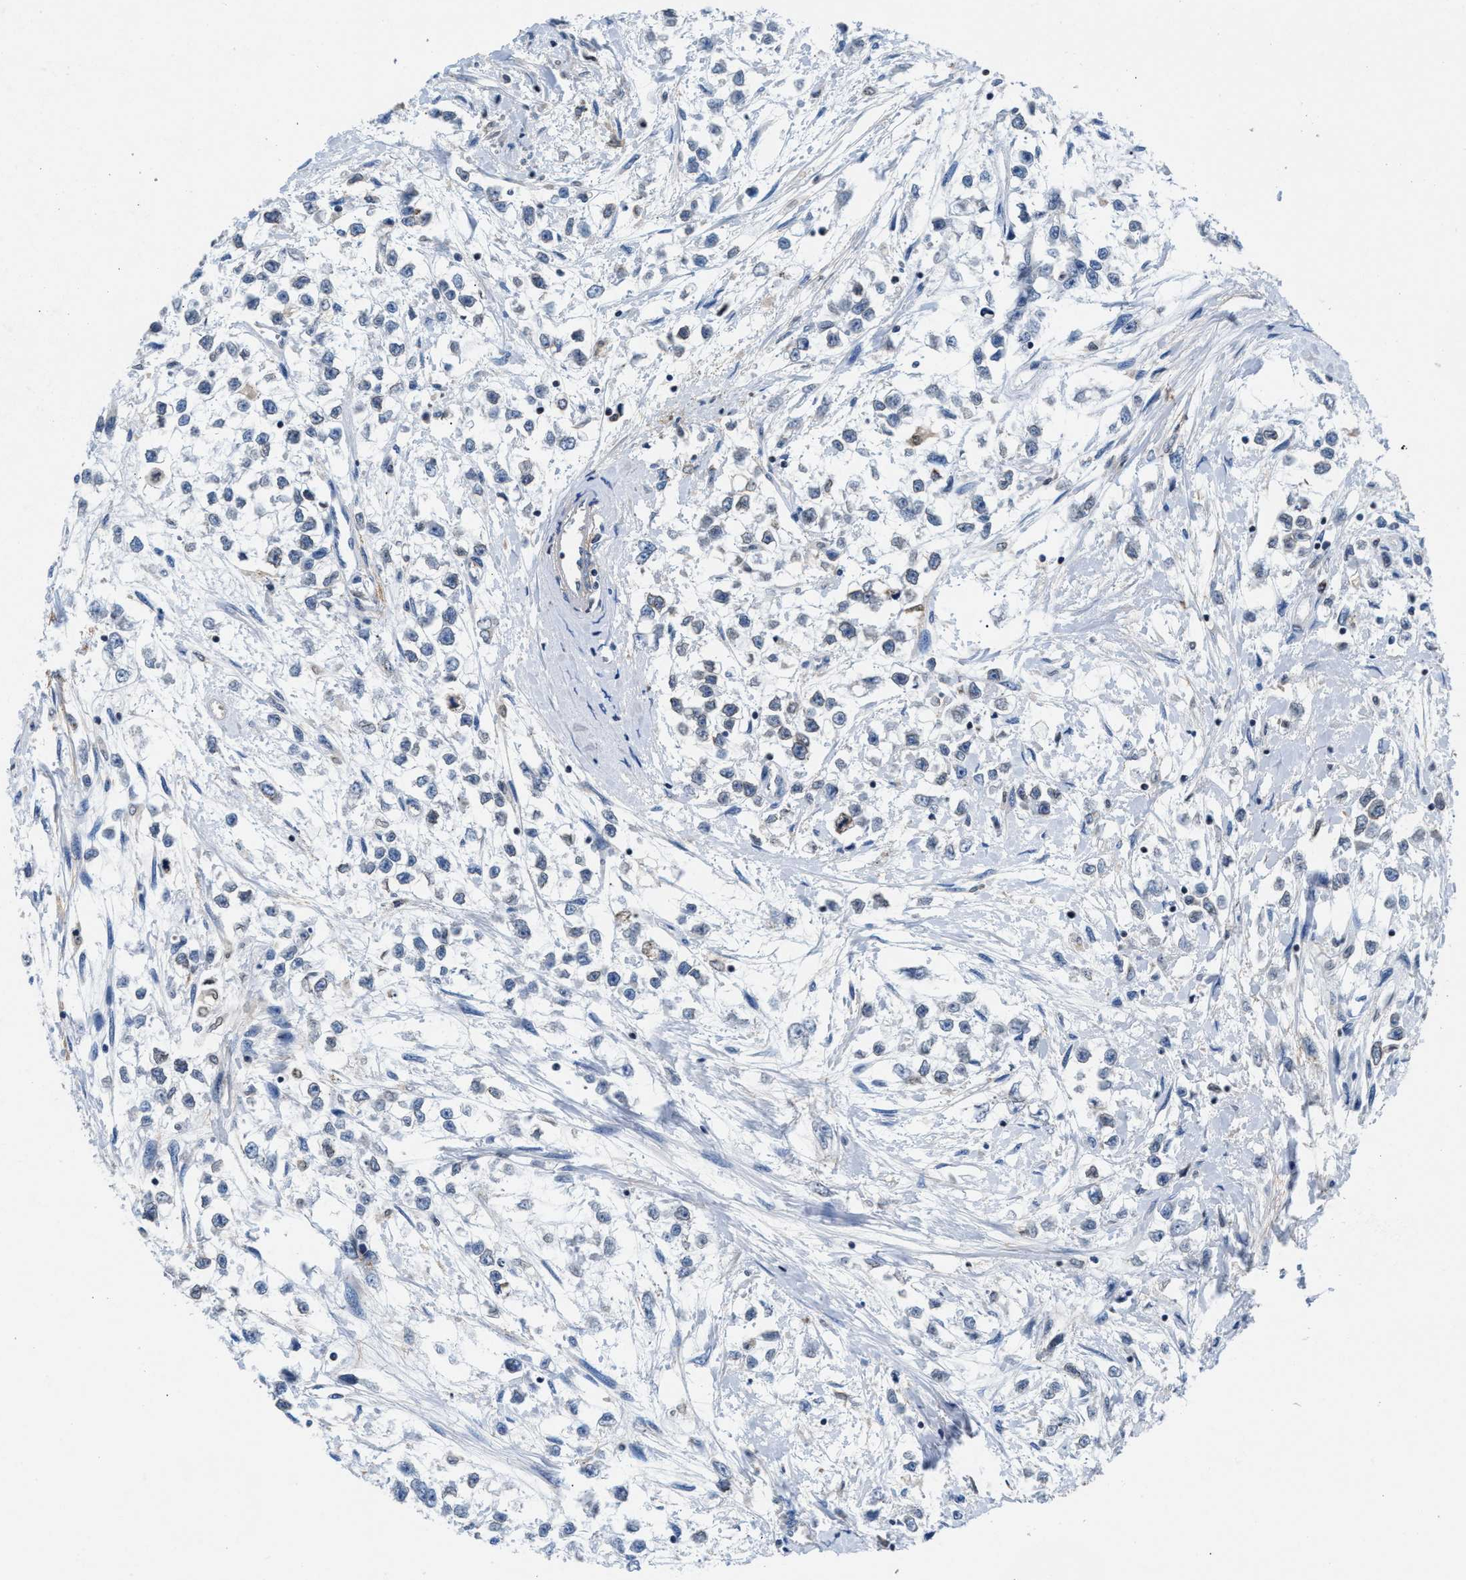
{"staining": {"intensity": "weak", "quantity": "<25%", "location": "cytoplasmic/membranous"}, "tissue": "testis cancer", "cell_type": "Tumor cells", "image_type": "cancer", "snomed": [{"axis": "morphology", "description": "Seminoma, NOS"}, {"axis": "morphology", "description": "Carcinoma, Embryonal, NOS"}, {"axis": "topography", "description": "Testis"}], "caption": "IHC photomicrograph of neoplastic tissue: testis cancer (embryonal carcinoma) stained with DAB (3,3'-diaminobenzidine) displays no significant protein expression in tumor cells. (DAB IHC with hematoxylin counter stain).", "gene": "MYH3", "patient": {"sex": "male", "age": 51}}